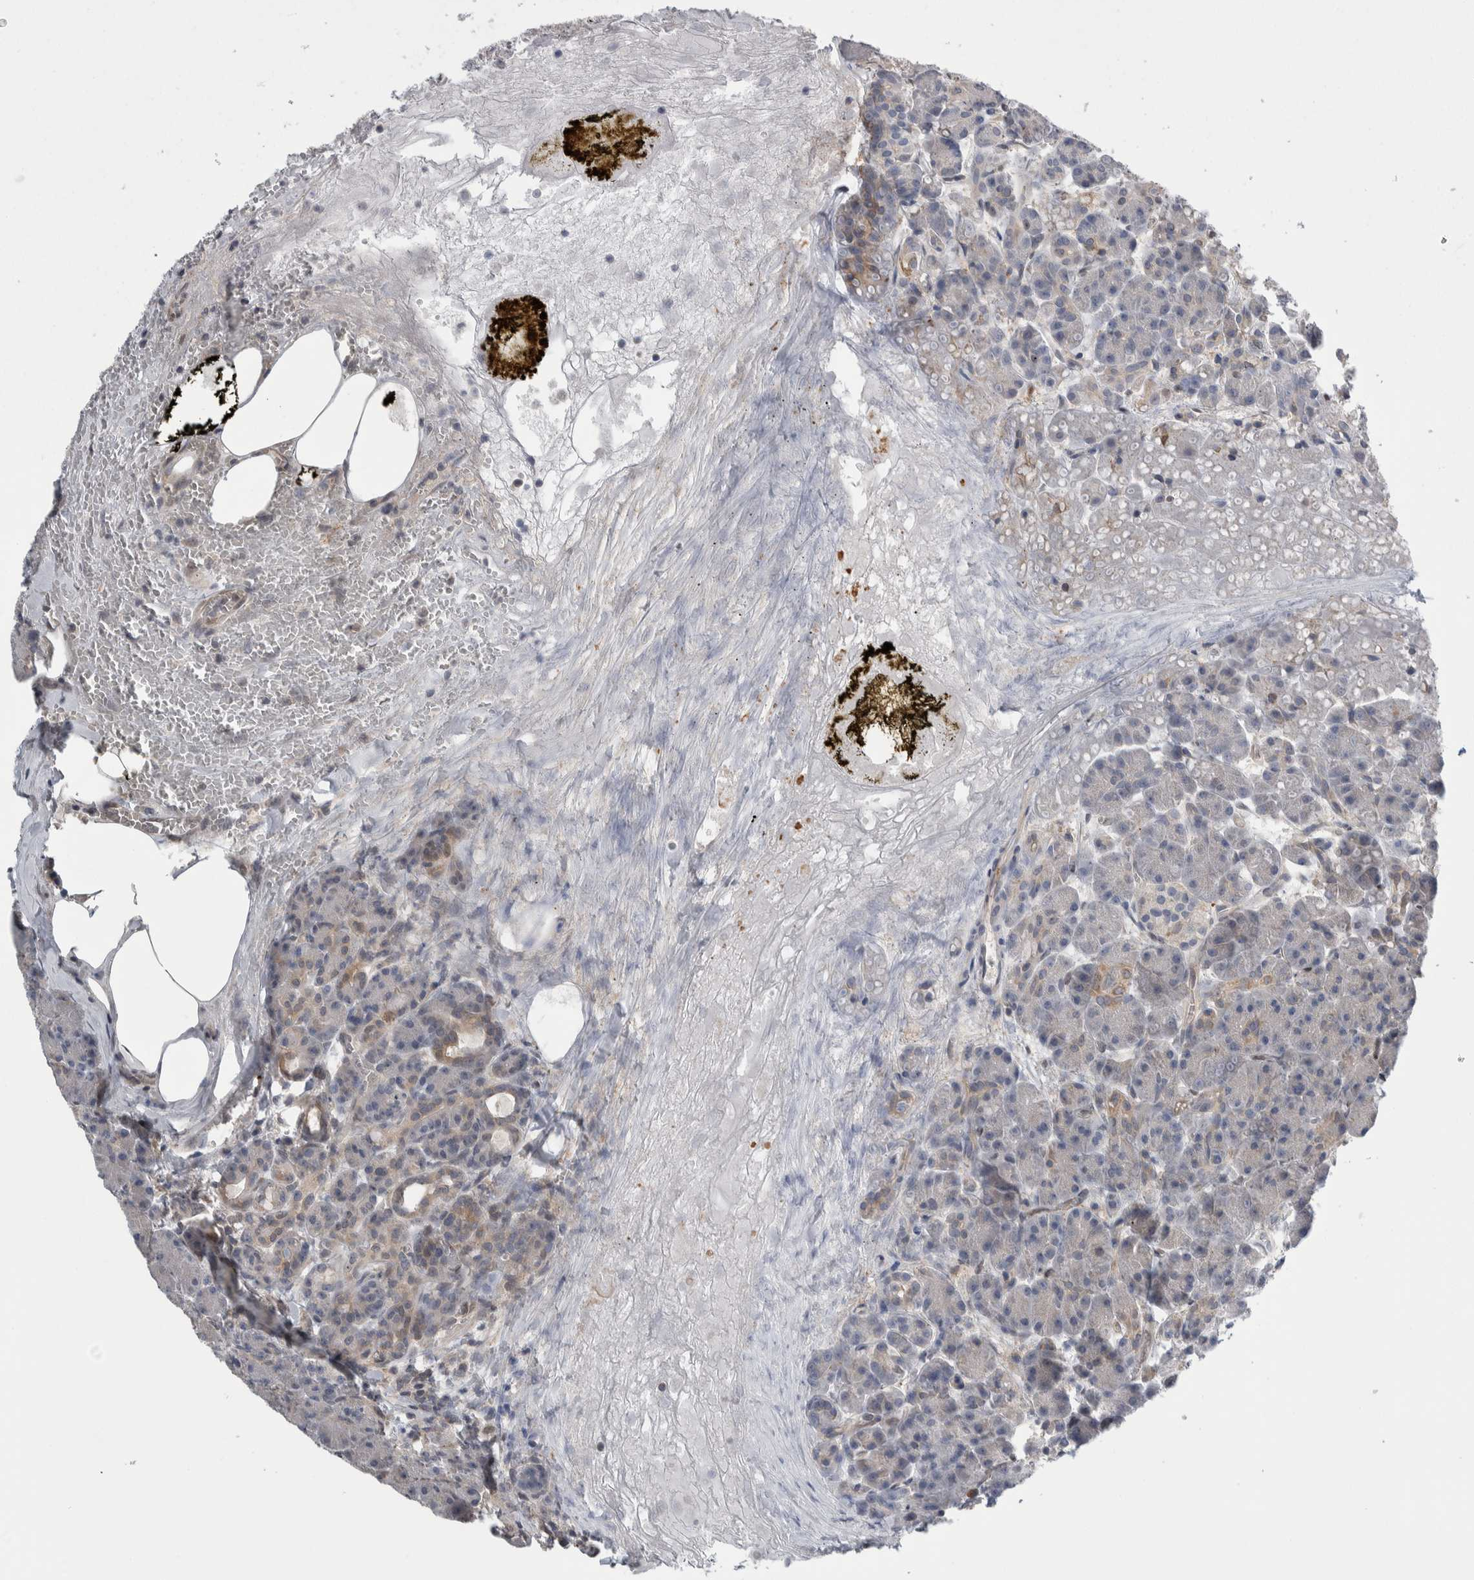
{"staining": {"intensity": "weak", "quantity": "<25%", "location": "cytoplasmic/membranous"}, "tissue": "pancreas", "cell_type": "Exocrine glandular cells", "image_type": "normal", "snomed": [{"axis": "morphology", "description": "Normal tissue, NOS"}, {"axis": "topography", "description": "Pancreas"}], "caption": "IHC histopathology image of normal pancreas: pancreas stained with DAB displays no significant protein expression in exocrine glandular cells. (Brightfield microscopy of DAB (3,3'-diaminobenzidine) IHC at high magnification).", "gene": "TAX1BP1", "patient": {"sex": "male", "age": 63}}